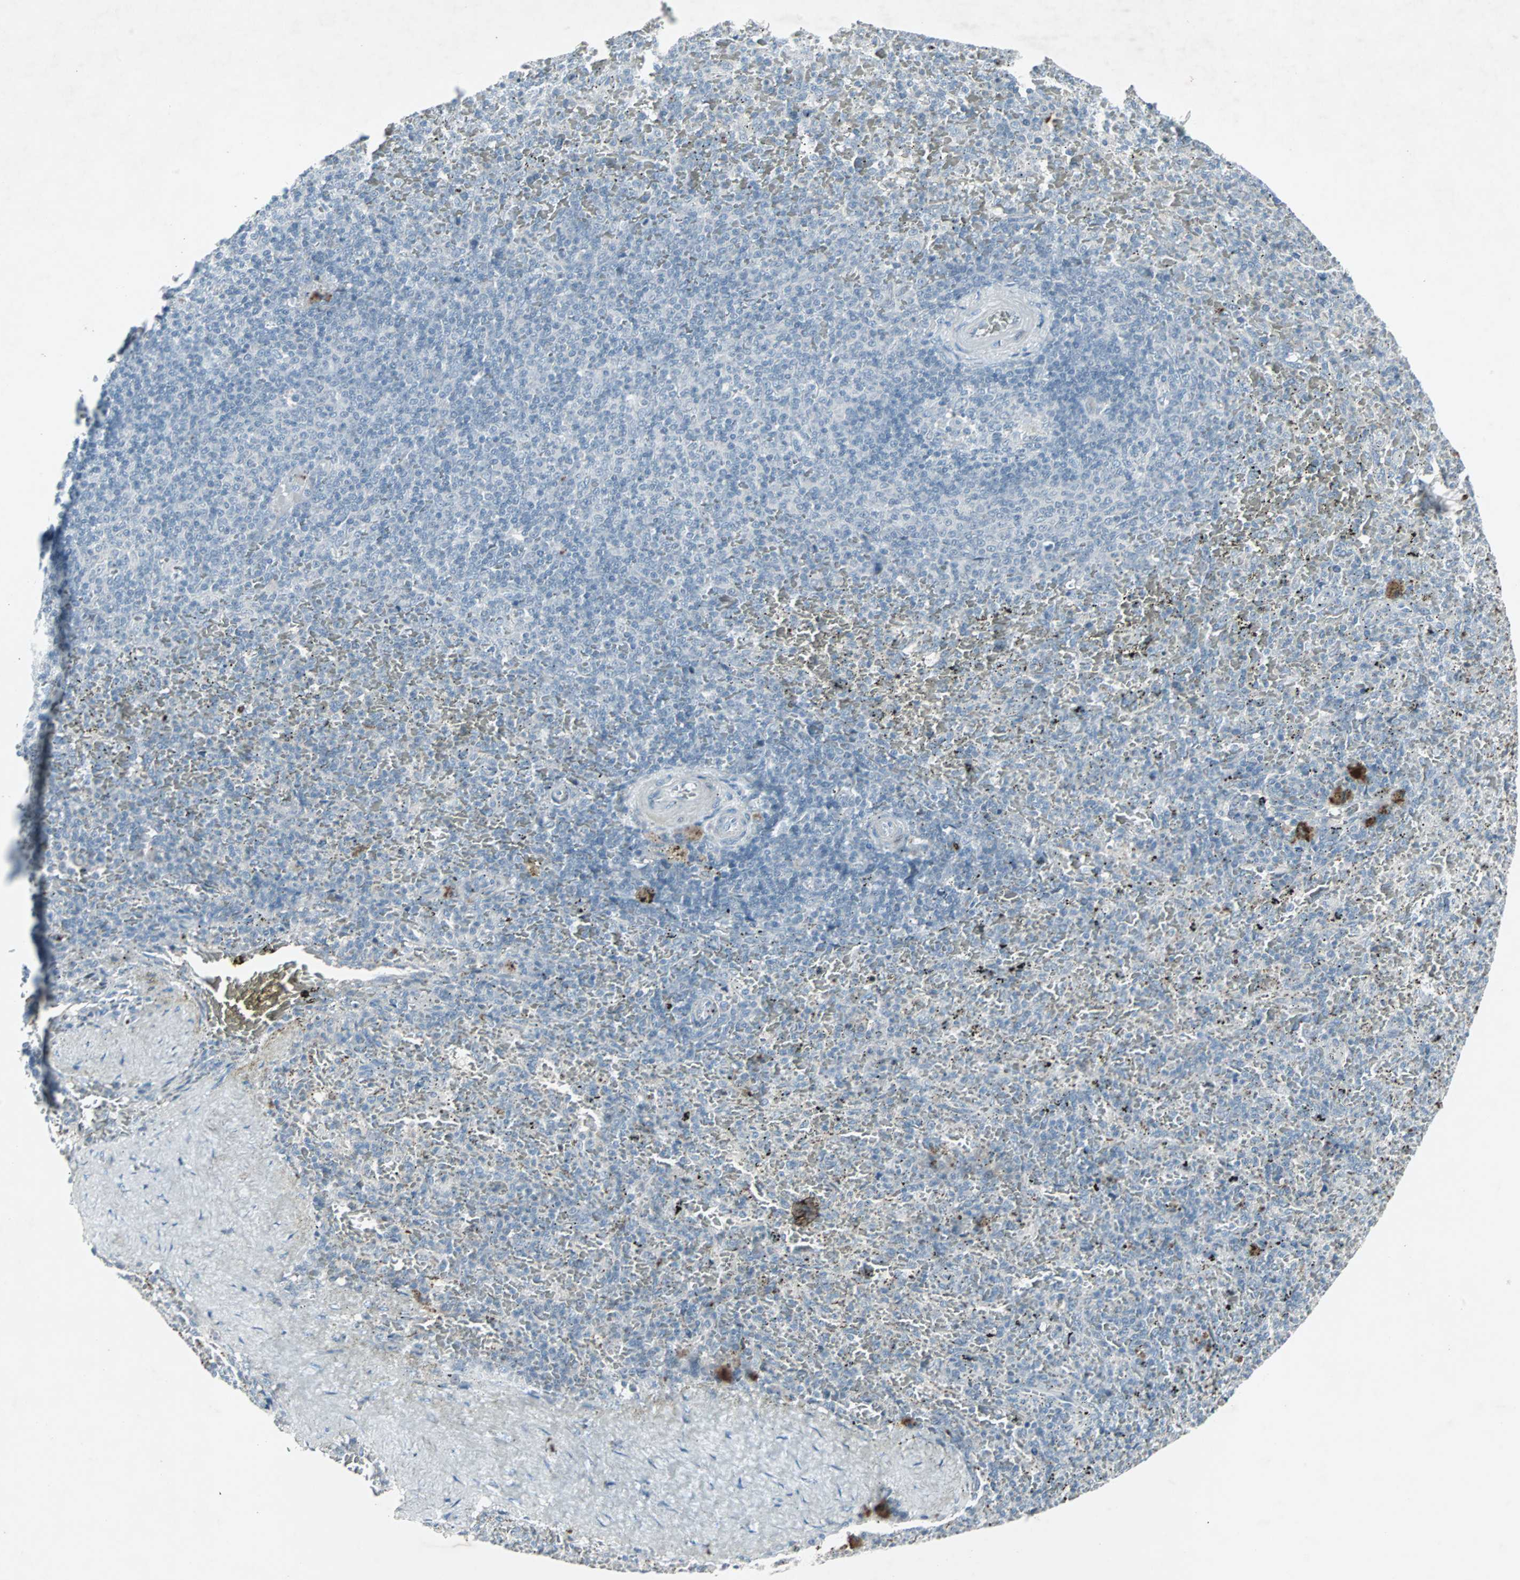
{"staining": {"intensity": "negative", "quantity": "none", "location": "none"}, "tissue": "spleen", "cell_type": "Cells in red pulp", "image_type": "normal", "snomed": [{"axis": "morphology", "description": "Normal tissue, NOS"}, {"axis": "topography", "description": "Spleen"}], "caption": "IHC histopathology image of unremarkable spleen: human spleen stained with DAB (3,3'-diaminobenzidine) reveals no significant protein expression in cells in red pulp.", "gene": "LANCL3", "patient": {"sex": "female", "age": 43}}